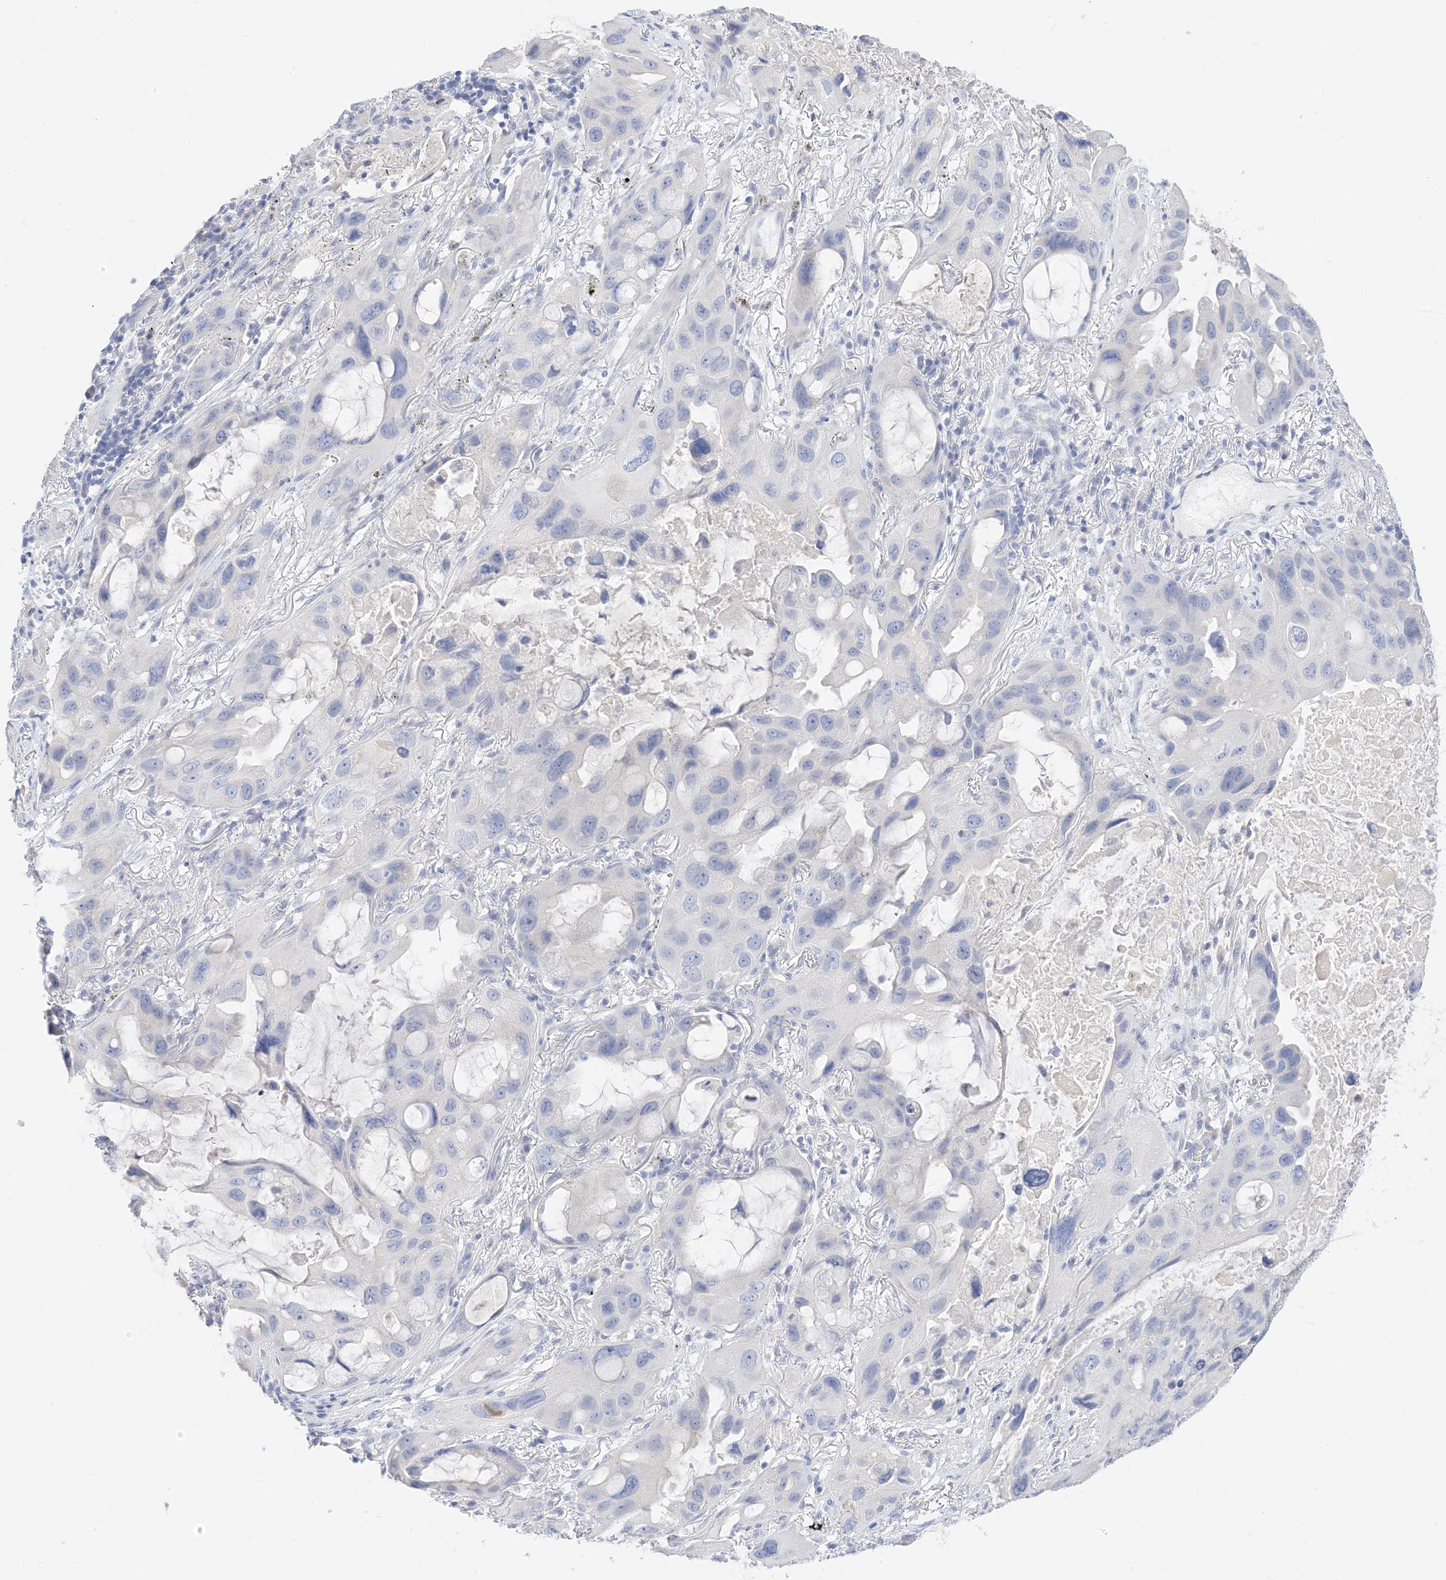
{"staining": {"intensity": "negative", "quantity": "none", "location": "none"}, "tissue": "lung cancer", "cell_type": "Tumor cells", "image_type": "cancer", "snomed": [{"axis": "morphology", "description": "Squamous cell carcinoma, NOS"}, {"axis": "topography", "description": "Lung"}], "caption": "Tumor cells show no significant protein expression in lung cancer (squamous cell carcinoma).", "gene": "MUC17", "patient": {"sex": "female", "age": 73}}